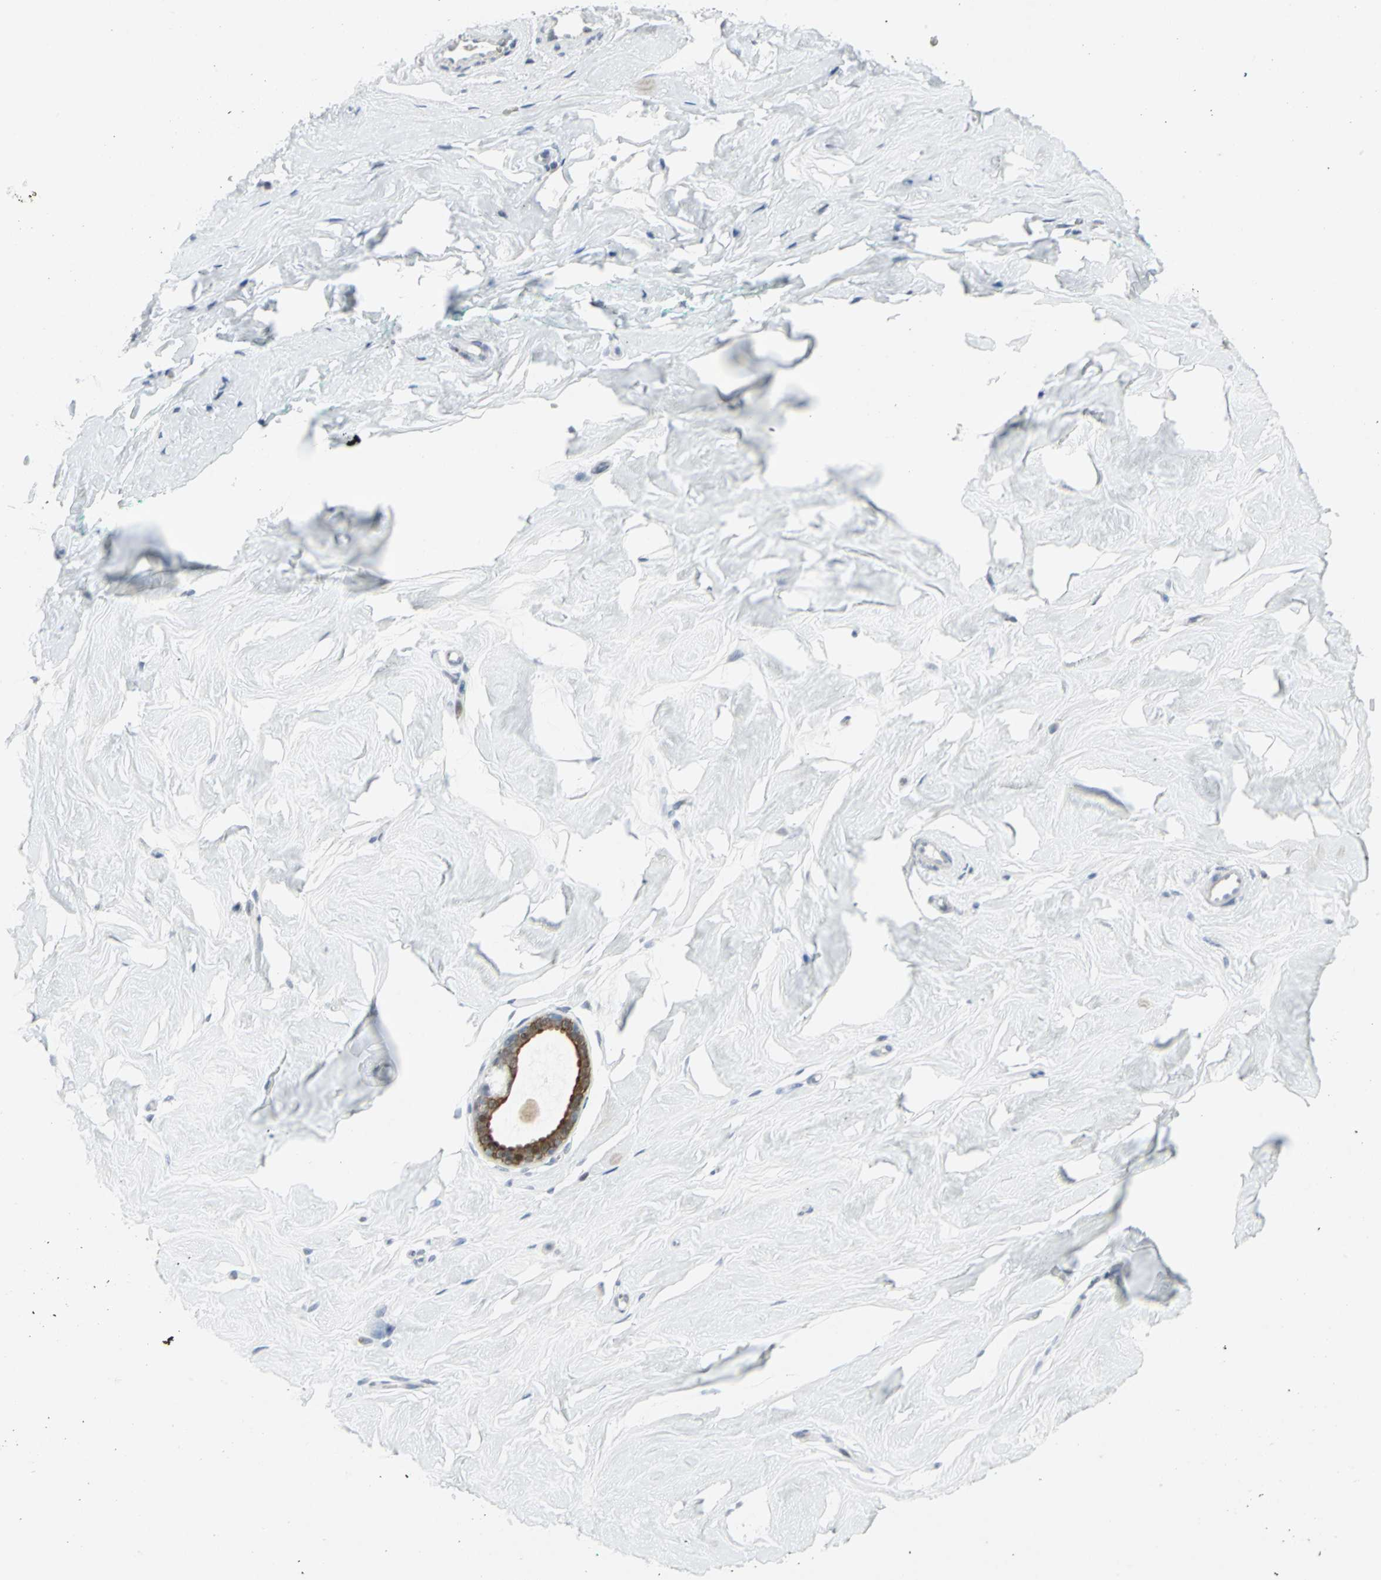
{"staining": {"intensity": "negative", "quantity": "none", "location": "none"}, "tissue": "breast", "cell_type": "Adipocytes", "image_type": "normal", "snomed": [{"axis": "morphology", "description": "Normal tissue, NOS"}, {"axis": "topography", "description": "Breast"}], "caption": "This is a histopathology image of IHC staining of benign breast, which shows no expression in adipocytes. (DAB (3,3'-diaminobenzidine) IHC visualized using brightfield microscopy, high magnification).", "gene": "RPA1", "patient": {"sex": "female", "age": 52}}